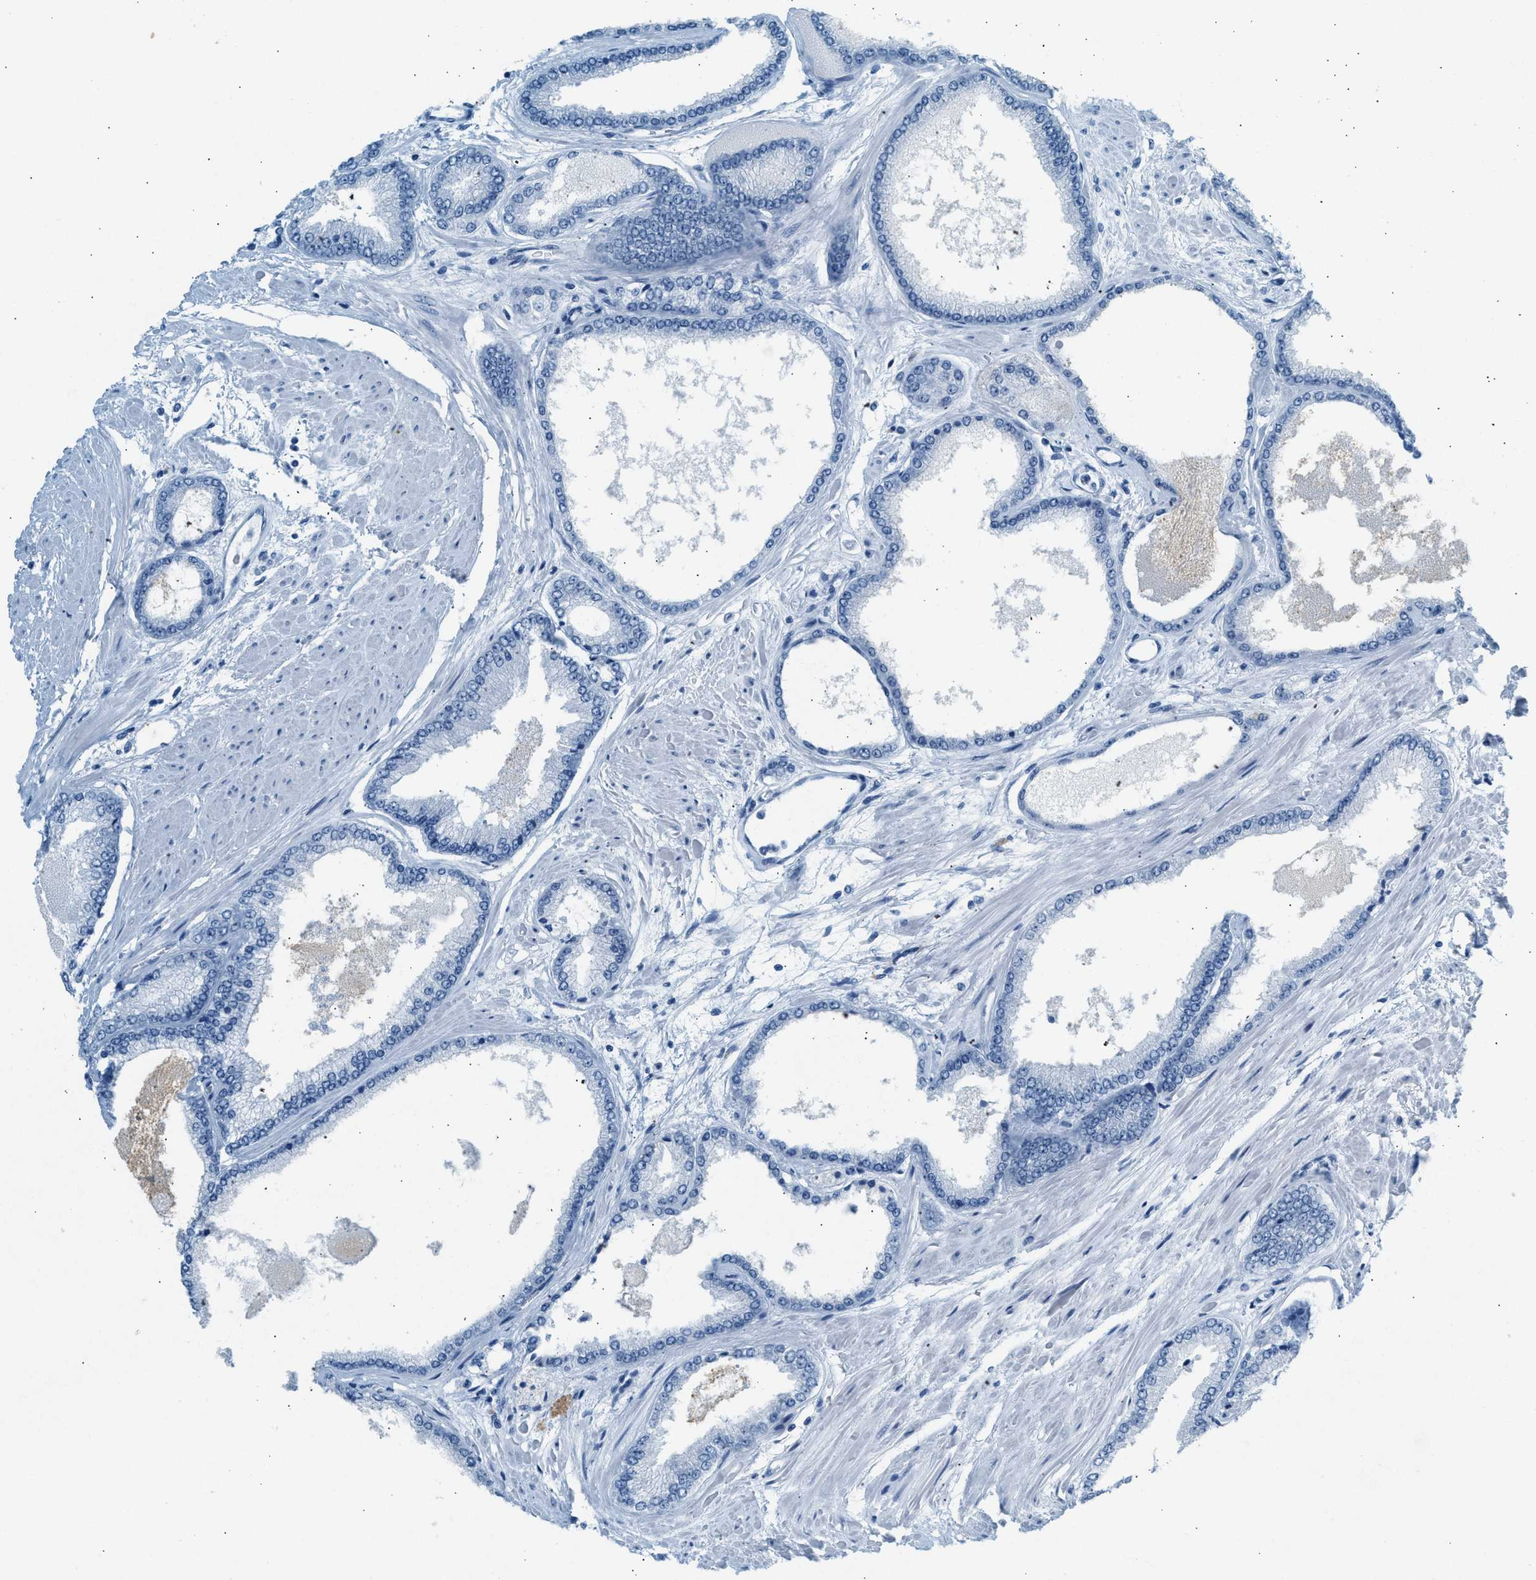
{"staining": {"intensity": "negative", "quantity": "none", "location": "none"}, "tissue": "prostate cancer", "cell_type": "Tumor cells", "image_type": "cancer", "snomed": [{"axis": "morphology", "description": "Adenocarcinoma, High grade"}, {"axis": "topography", "description": "Prostate"}], "caption": "DAB (3,3'-diaminobenzidine) immunohistochemical staining of prostate adenocarcinoma (high-grade) displays no significant positivity in tumor cells.", "gene": "HHATL", "patient": {"sex": "male", "age": 61}}